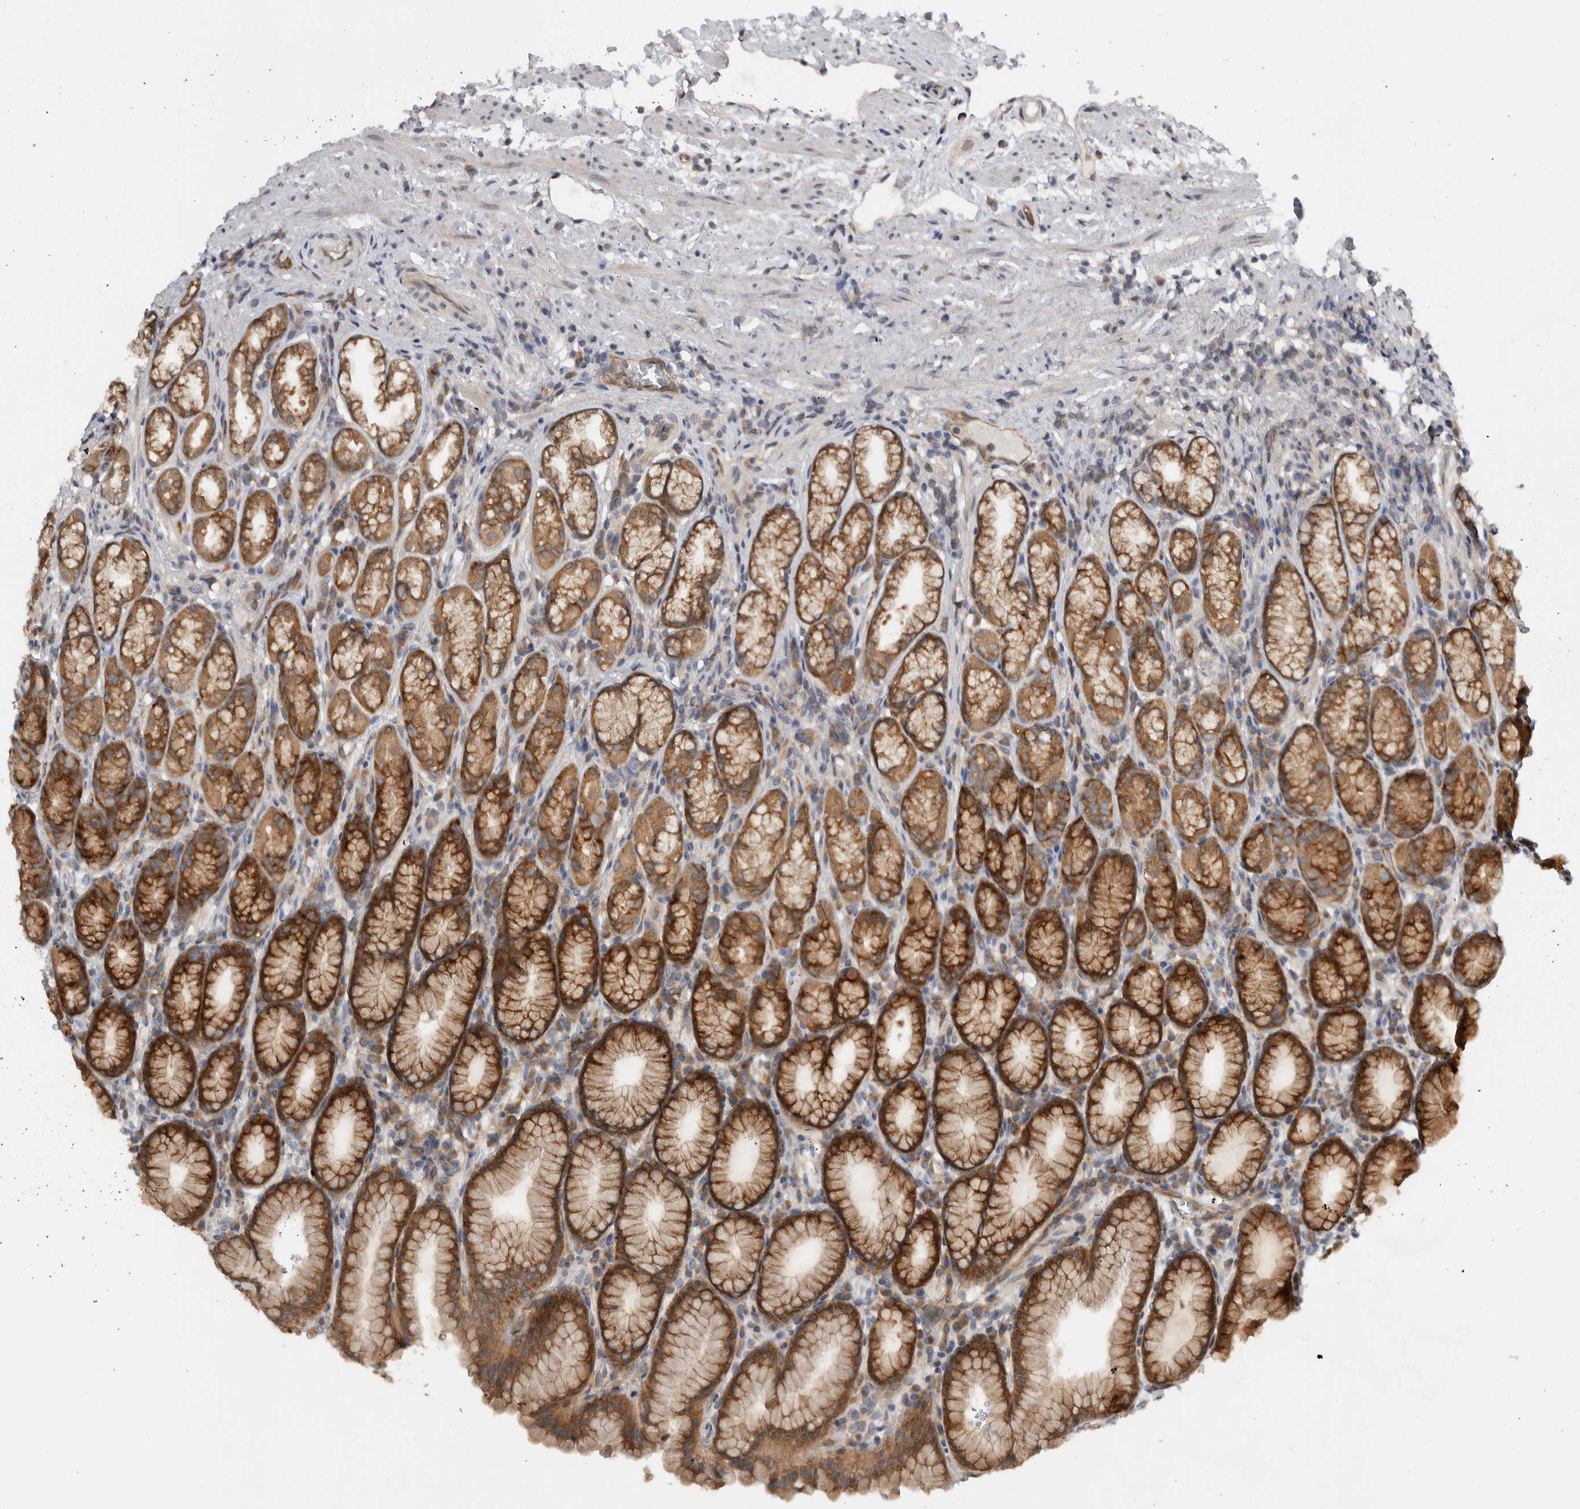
{"staining": {"intensity": "strong", "quantity": ">75%", "location": "cytoplasmic/membranous"}, "tissue": "stomach", "cell_type": "Glandular cells", "image_type": "normal", "snomed": [{"axis": "morphology", "description": "Normal tissue, NOS"}, {"axis": "topography", "description": "Stomach"}], "caption": "Strong cytoplasmic/membranous positivity for a protein is present in approximately >75% of glandular cells of unremarkable stomach using IHC.", "gene": "CCDC43", "patient": {"sex": "male", "age": 42}}